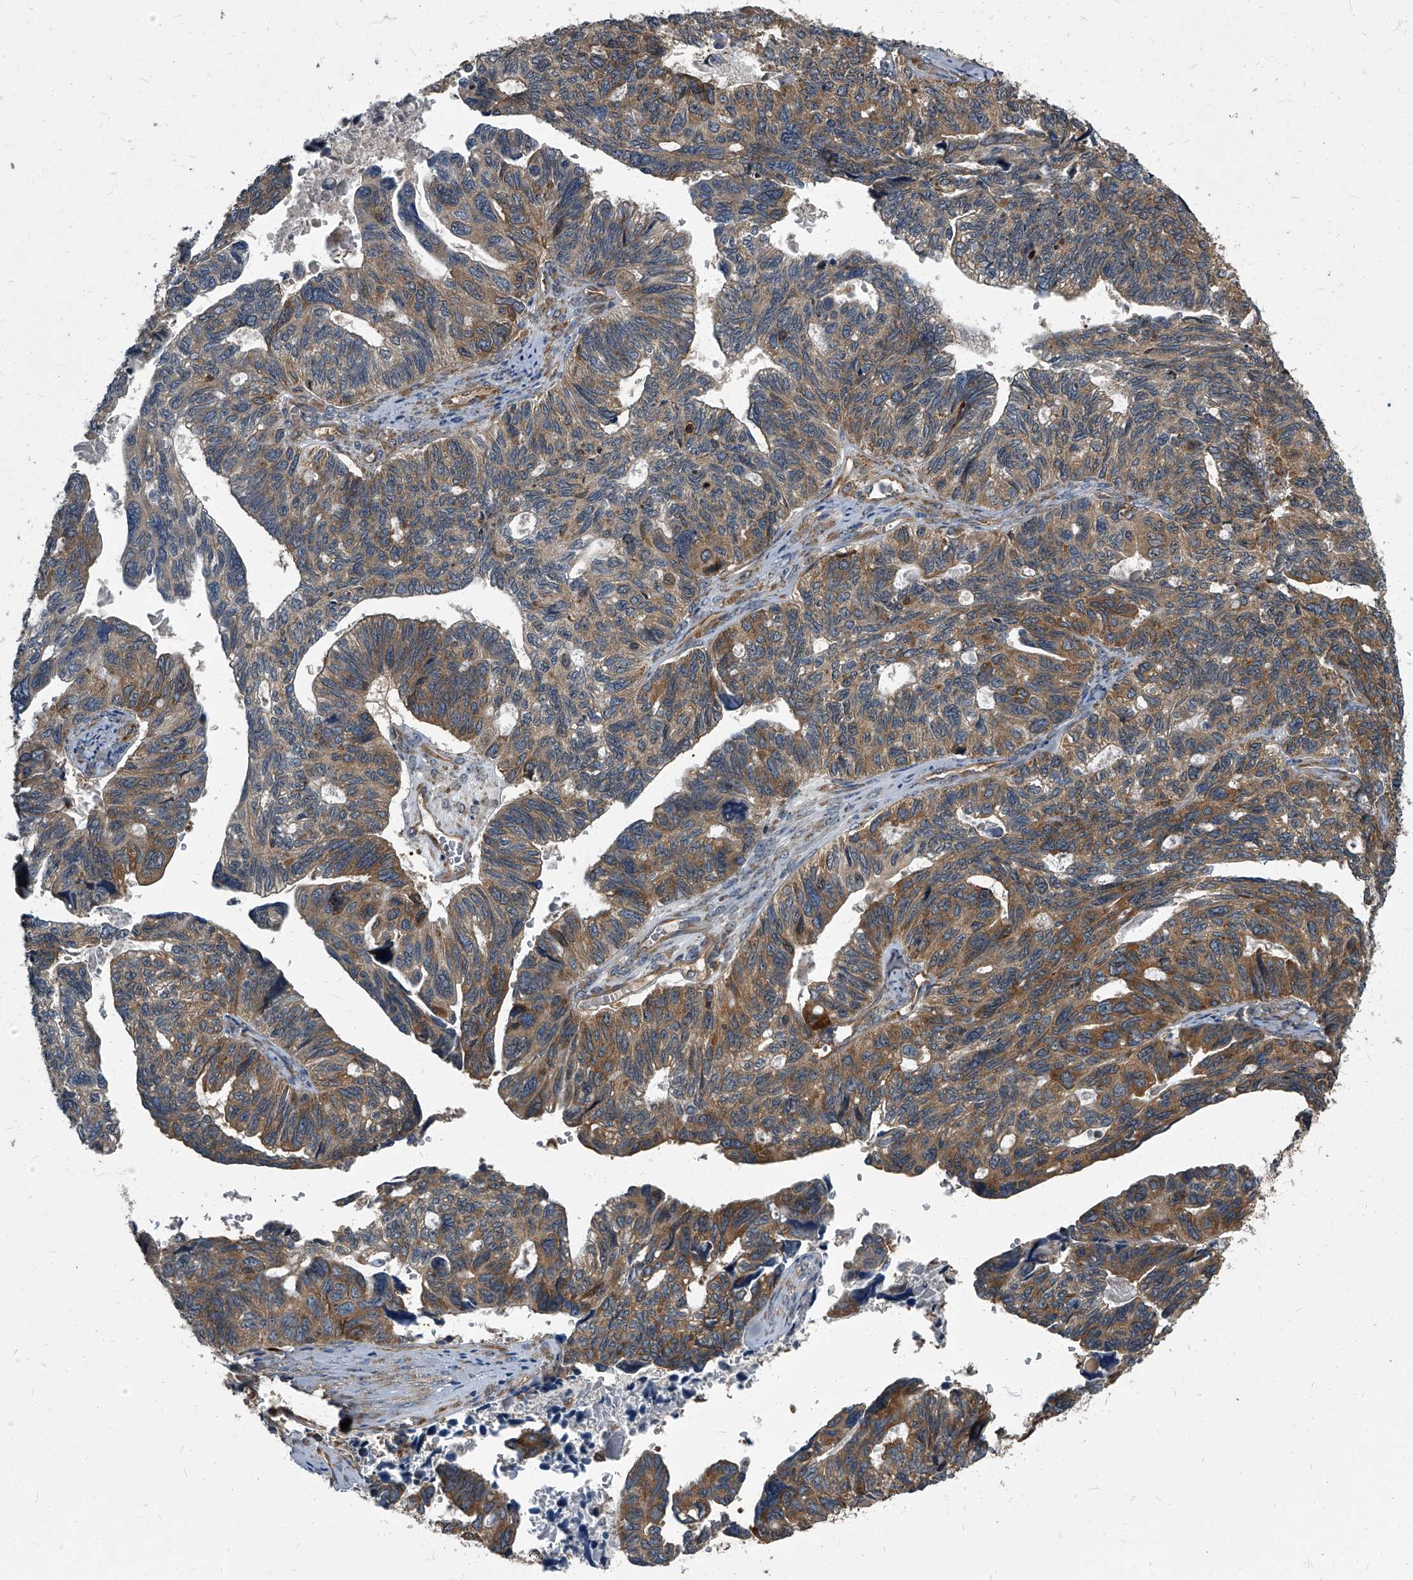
{"staining": {"intensity": "moderate", "quantity": ">75%", "location": "cytoplasmic/membranous"}, "tissue": "ovarian cancer", "cell_type": "Tumor cells", "image_type": "cancer", "snomed": [{"axis": "morphology", "description": "Cystadenocarcinoma, serous, NOS"}, {"axis": "topography", "description": "Ovary"}], "caption": "A brown stain highlights moderate cytoplasmic/membranous positivity of a protein in ovarian cancer tumor cells.", "gene": "CDV3", "patient": {"sex": "female", "age": 79}}